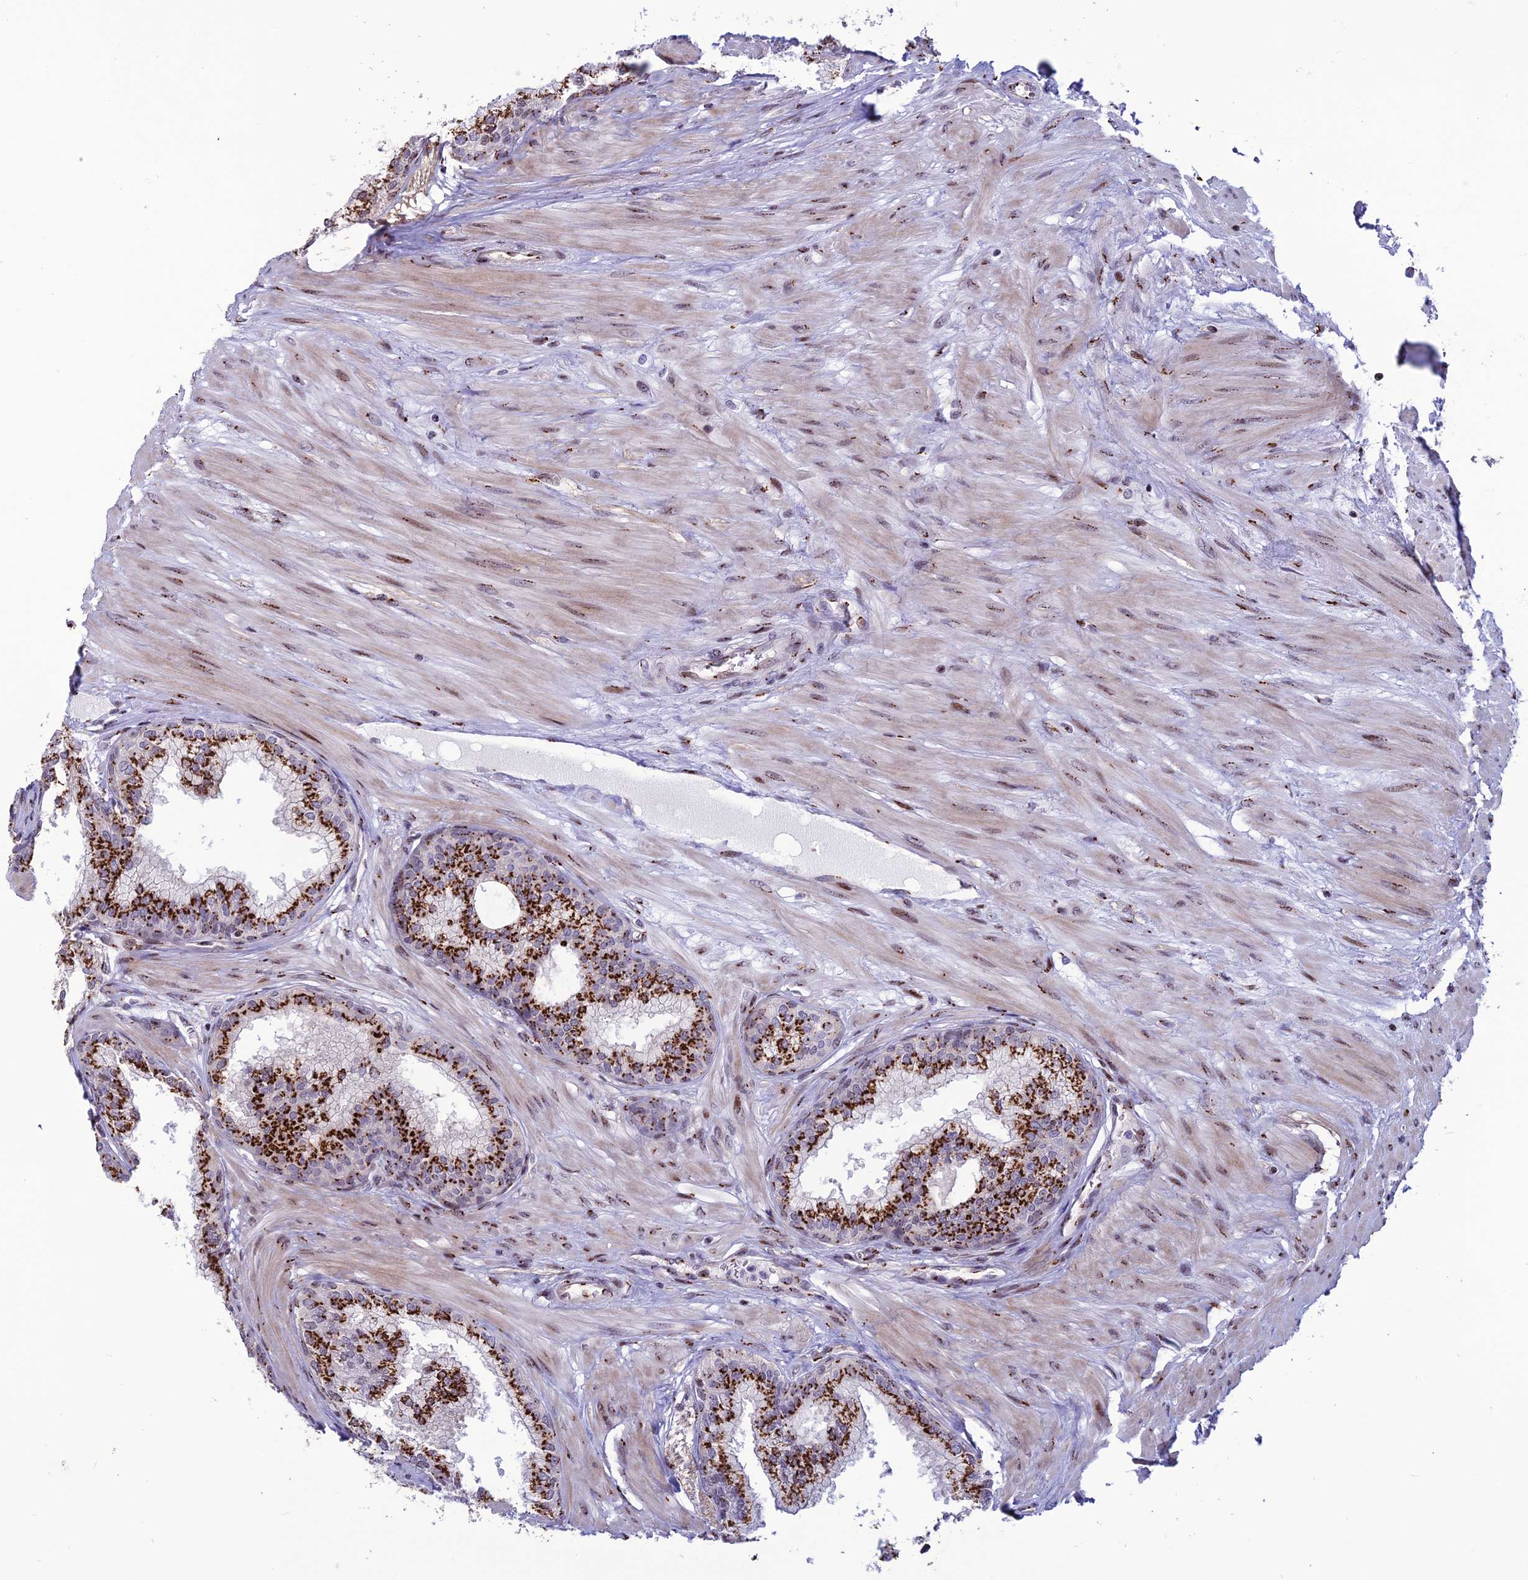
{"staining": {"intensity": "strong", "quantity": ">75%", "location": "cytoplasmic/membranous"}, "tissue": "prostate", "cell_type": "Glandular cells", "image_type": "normal", "snomed": [{"axis": "morphology", "description": "Normal tissue, NOS"}, {"axis": "topography", "description": "Prostate"}], "caption": "Protein expression analysis of unremarkable prostate exhibits strong cytoplasmic/membranous staining in about >75% of glandular cells. (DAB (3,3'-diaminobenzidine) IHC, brown staining for protein, blue staining for nuclei).", "gene": "PLEKHA4", "patient": {"sex": "male", "age": 60}}